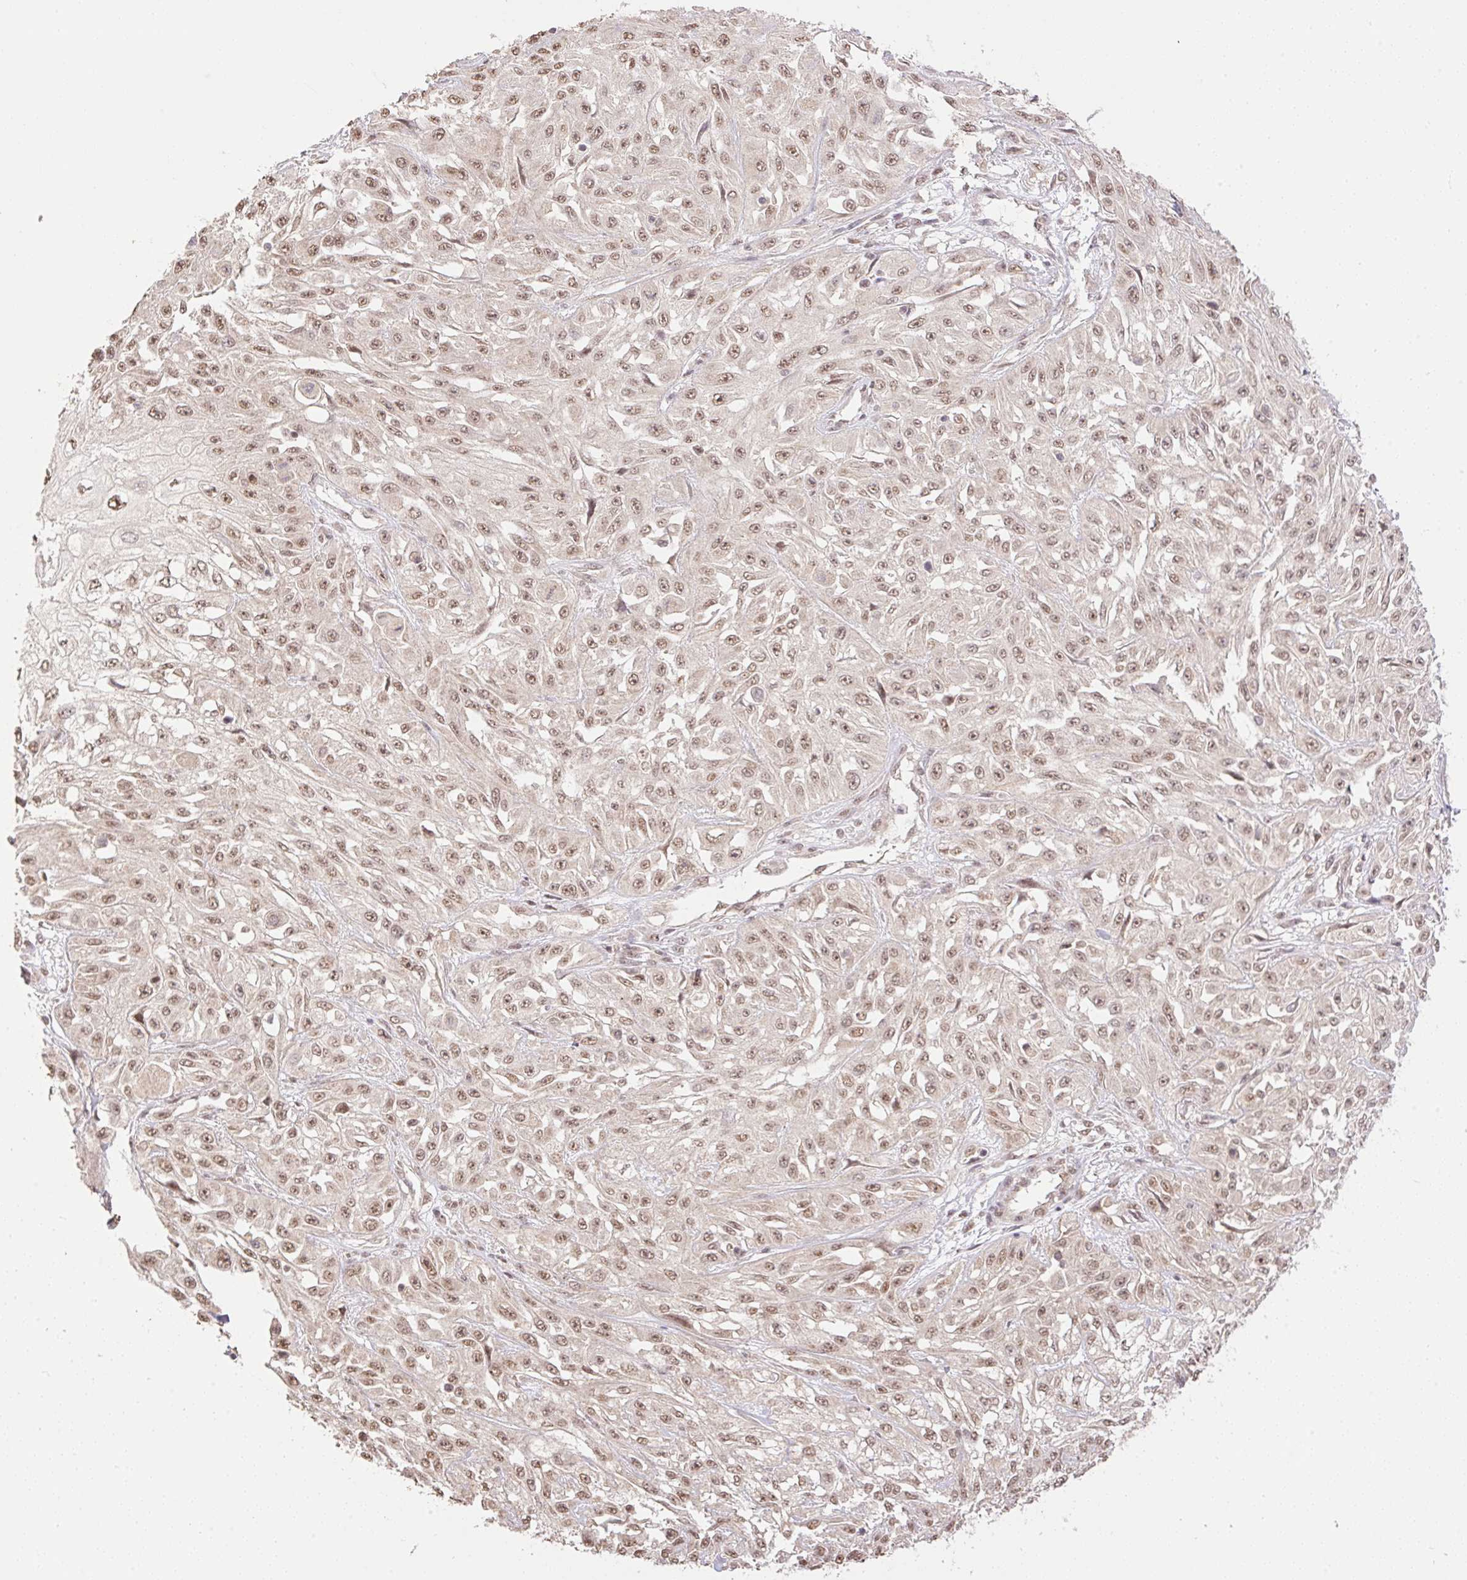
{"staining": {"intensity": "moderate", "quantity": ">75%", "location": "nuclear"}, "tissue": "skin cancer", "cell_type": "Tumor cells", "image_type": "cancer", "snomed": [{"axis": "morphology", "description": "Squamous cell carcinoma, NOS"}, {"axis": "morphology", "description": "Squamous cell carcinoma, metastatic, NOS"}, {"axis": "topography", "description": "Skin"}, {"axis": "topography", "description": "Lymph node"}], "caption": "Immunohistochemistry staining of skin cancer, which shows medium levels of moderate nuclear positivity in approximately >75% of tumor cells indicating moderate nuclear protein staining. The staining was performed using DAB (brown) for protein detection and nuclei were counterstained in hematoxylin (blue).", "gene": "VPS25", "patient": {"sex": "male", "age": 75}}